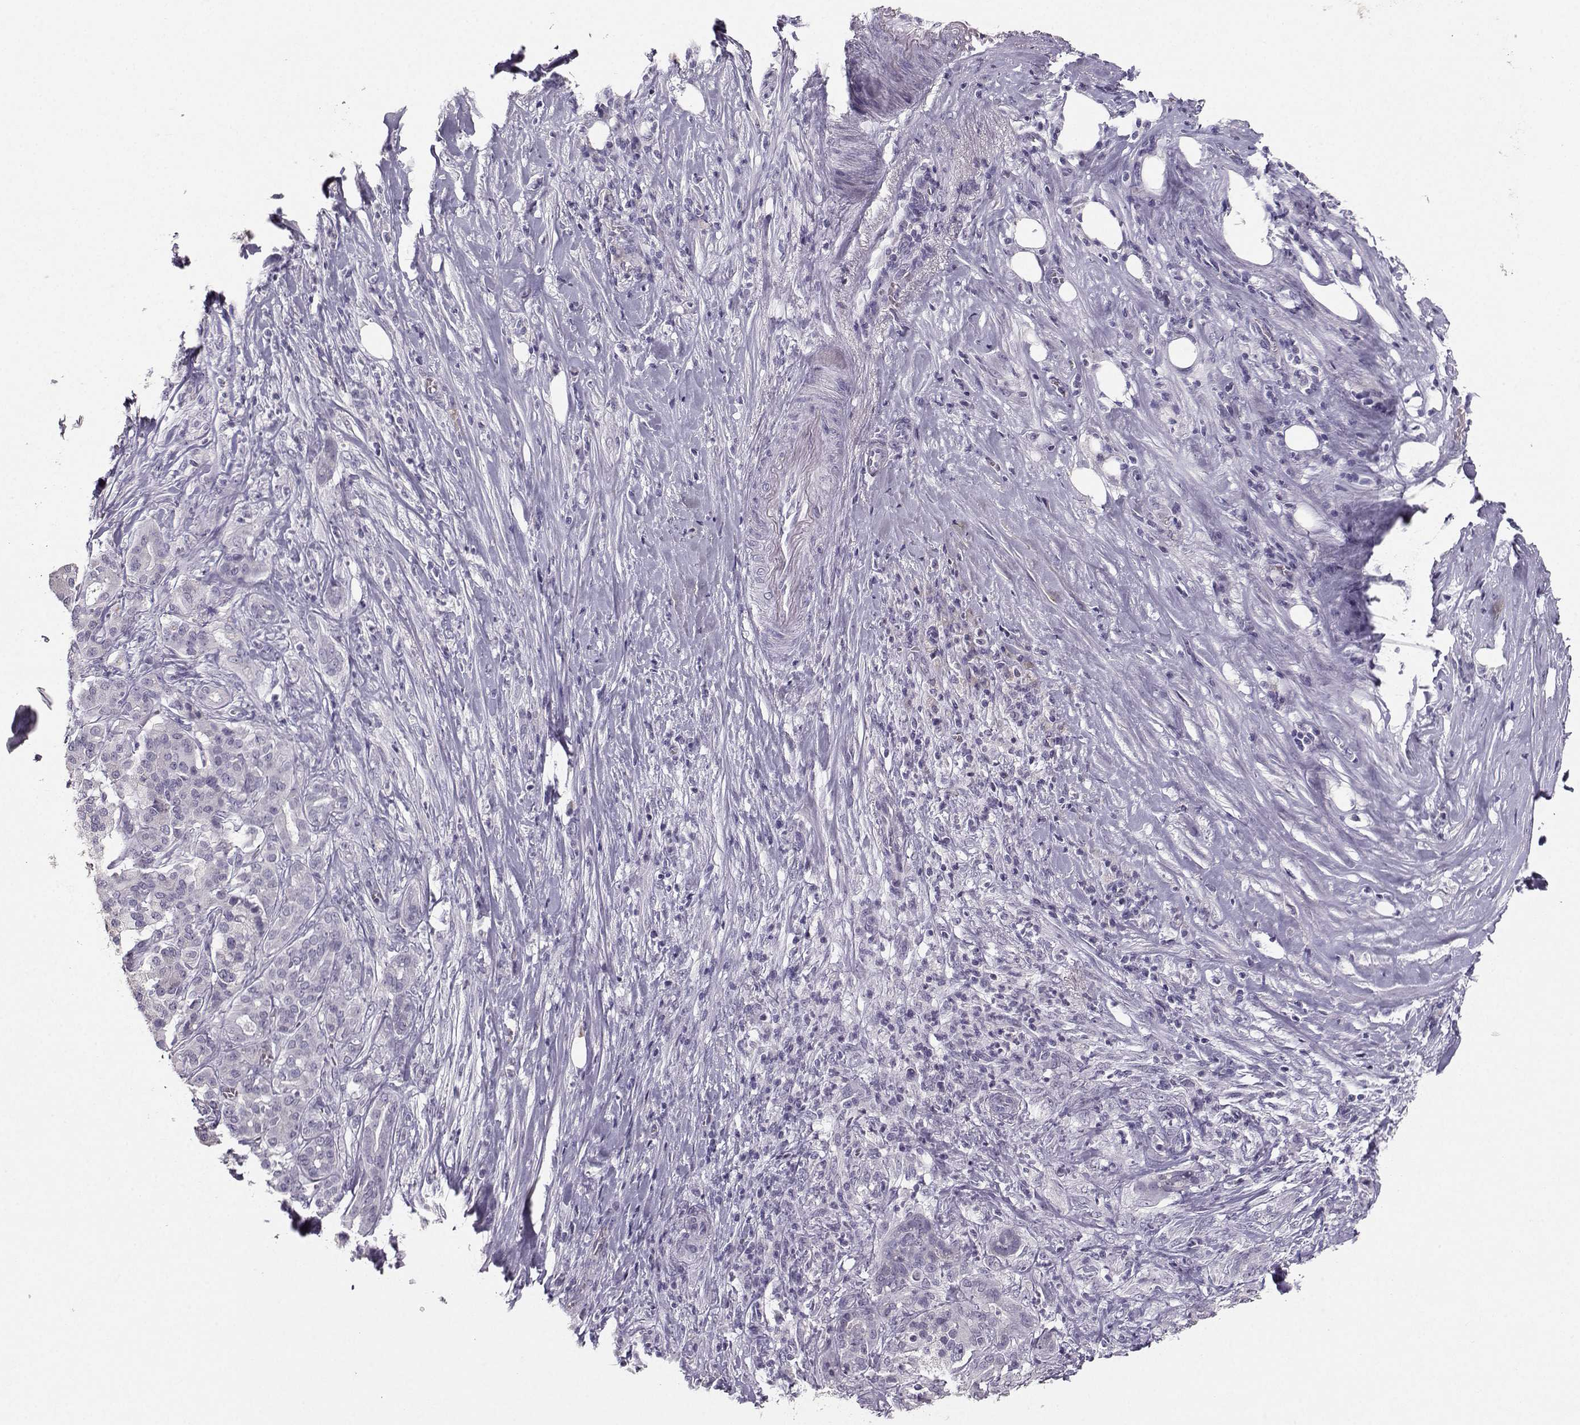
{"staining": {"intensity": "negative", "quantity": "none", "location": "none"}, "tissue": "pancreatic cancer", "cell_type": "Tumor cells", "image_type": "cancer", "snomed": [{"axis": "morphology", "description": "Adenocarcinoma, NOS"}, {"axis": "topography", "description": "Pancreas"}], "caption": "The image demonstrates no staining of tumor cells in pancreatic cancer (adenocarcinoma).", "gene": "PKP2", "patient": {"sex": "male", "age": 57}}